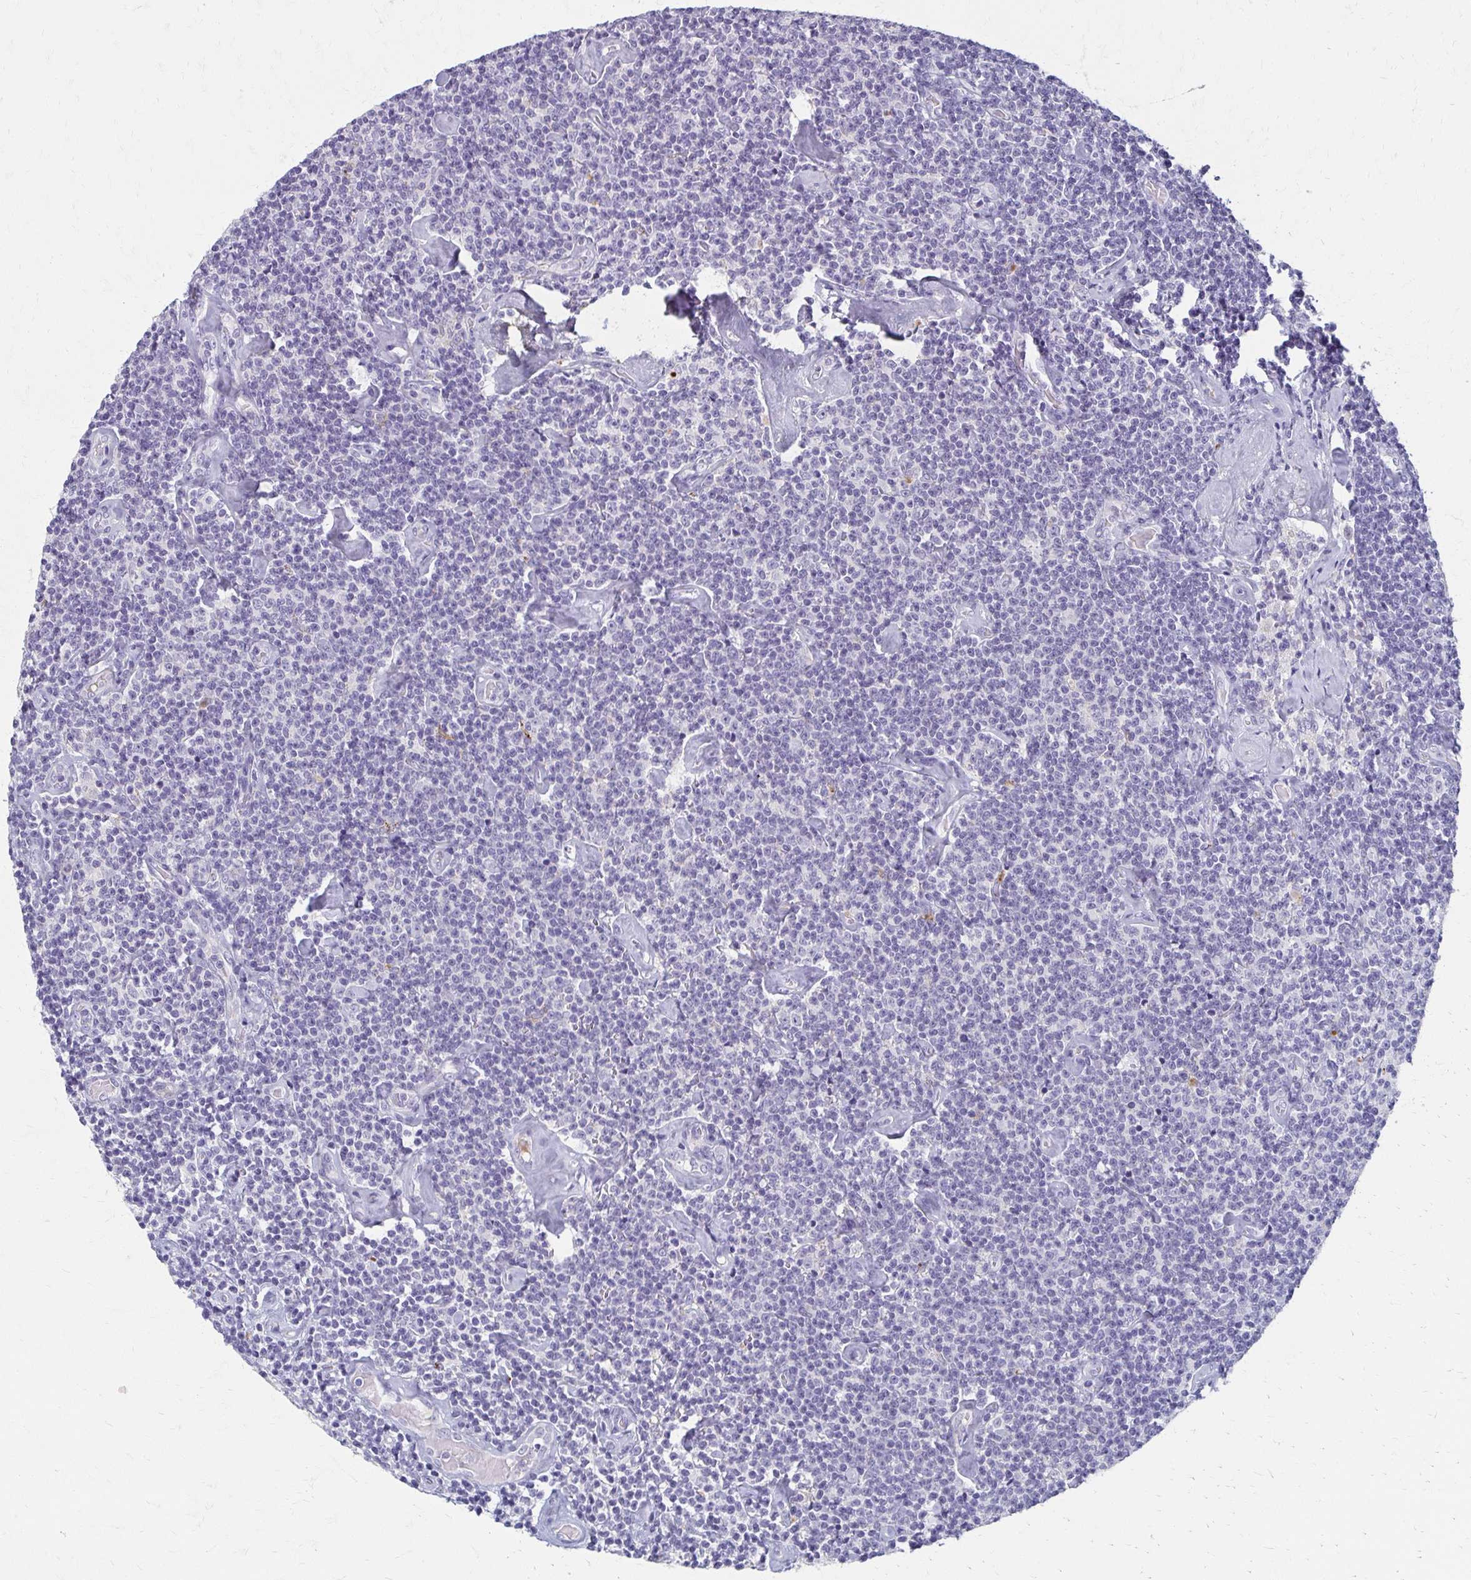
{"staining": {"intensity": "negative", "quantity": "none", "location": "none"}, "tissue": "lymphoma", "cell_type": "Tumor cells", "image_type": "cancer", "snomed": [{"axis": "morphology", "description": "Malignant lymphoma, non-Hodgkin's type, Low grade"}, {"axis": "topography", "description": "Lymph node"}], "caption": "IHC of human low-grade malignant lymphoma, non-Hodgkin's type displays no expression in tumor cells.", "gene": "BBS12", "patient": {"sex": "male", "age": 81}}